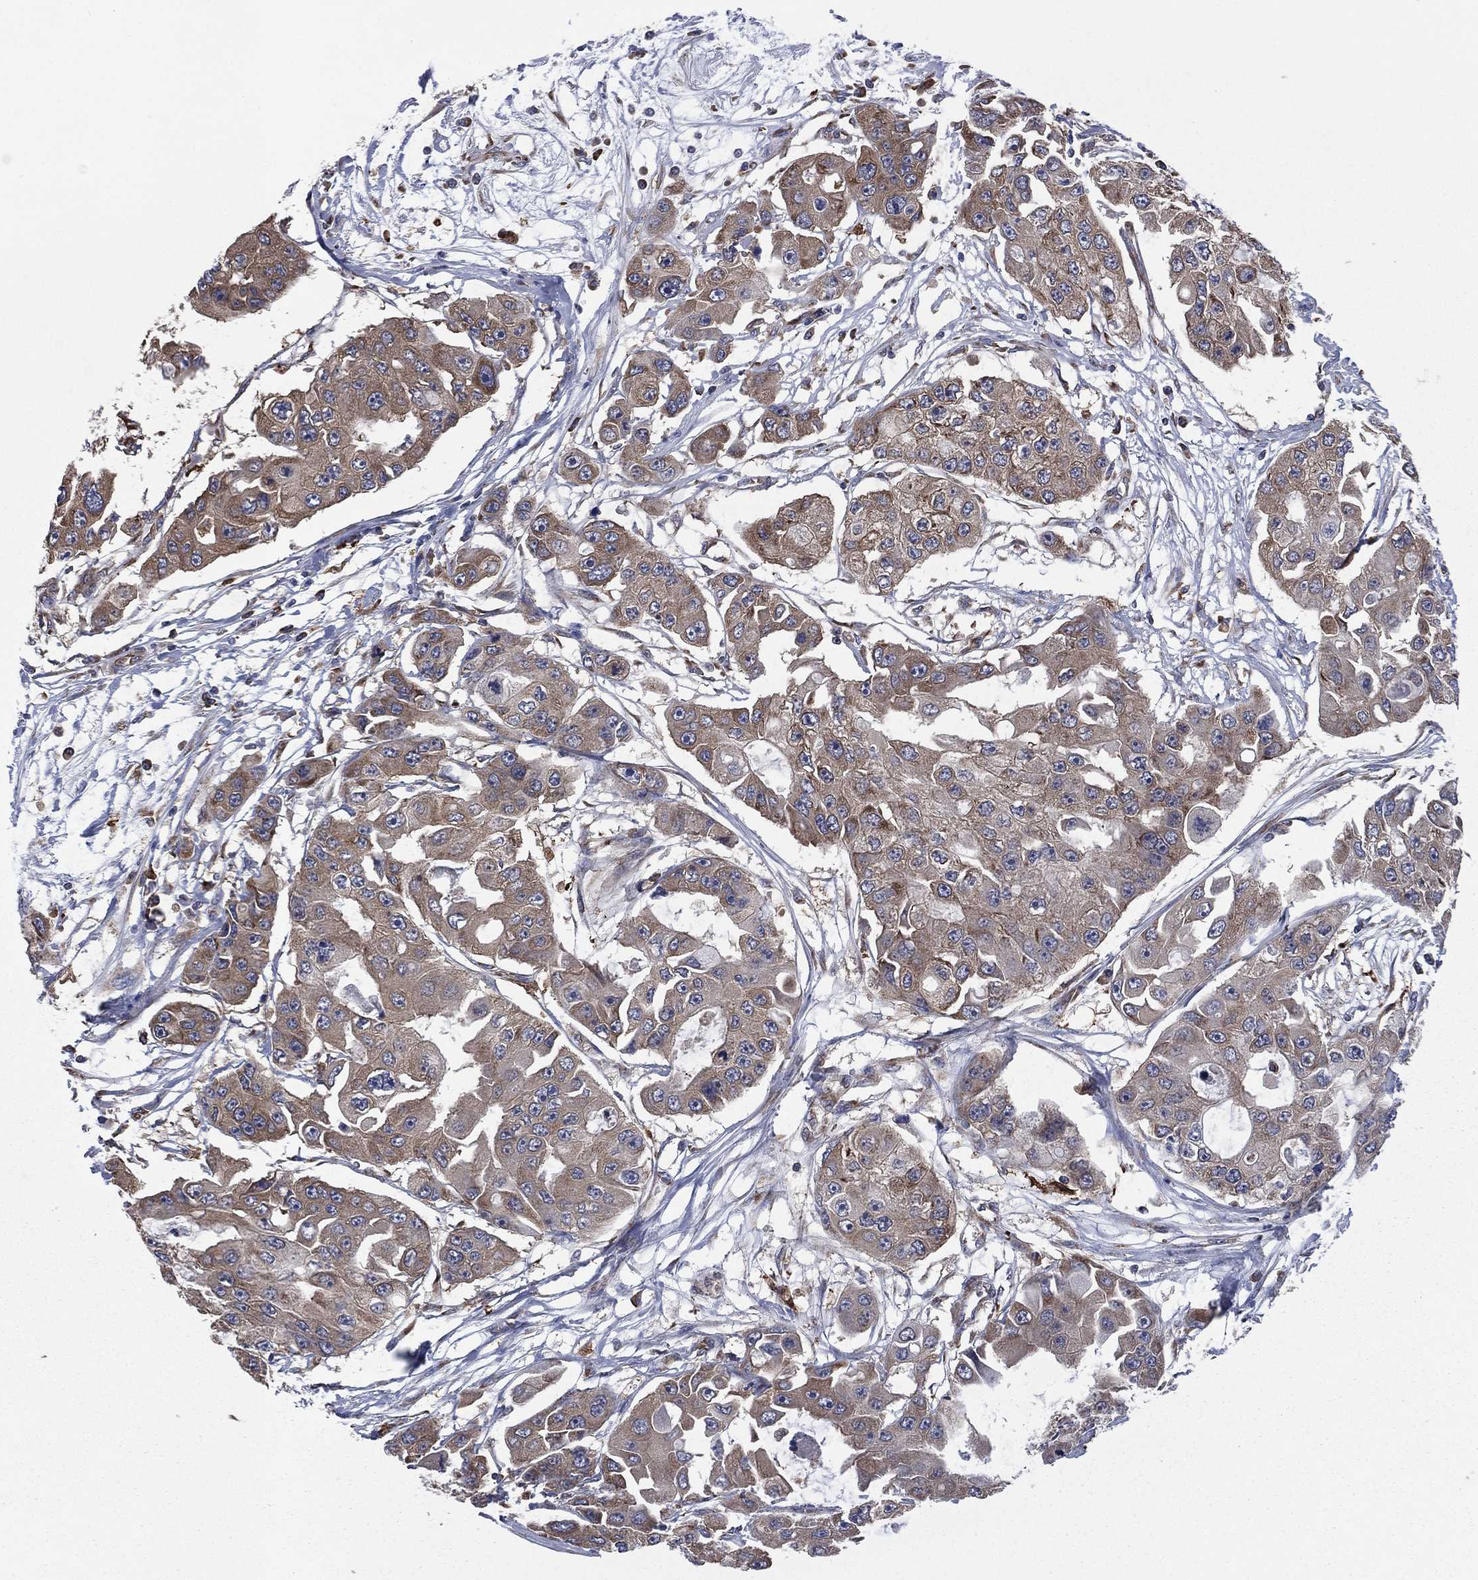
{"staining": {"intensity": "moderate", "quantity": "<25%", "location": "cytoplasmic/membranous"}, "tissue": "ovarian cancer", "cell_type": "Tumor cells", "image_type": "cancer", "snomed": [{"axis": "morphology", "description": "Cystadenocarcinoma, serous, NOS"}, {"axis": "topography", "description": "Ovary"}], "caption": "The image exhibits staining of ovarian cancer, revealing moderate cytoplasmic/membranous protein positivity (brown color) within tumor cells. The staining was performed using DAB (3,3'-diaminobenzidine) to visualize the protein expression in brown, while the nuclei were stained in blue with hematoxylin (Magnification: 20x).", "gene": "C2orf76", "patient": {"sex": "female", "age": 56}}